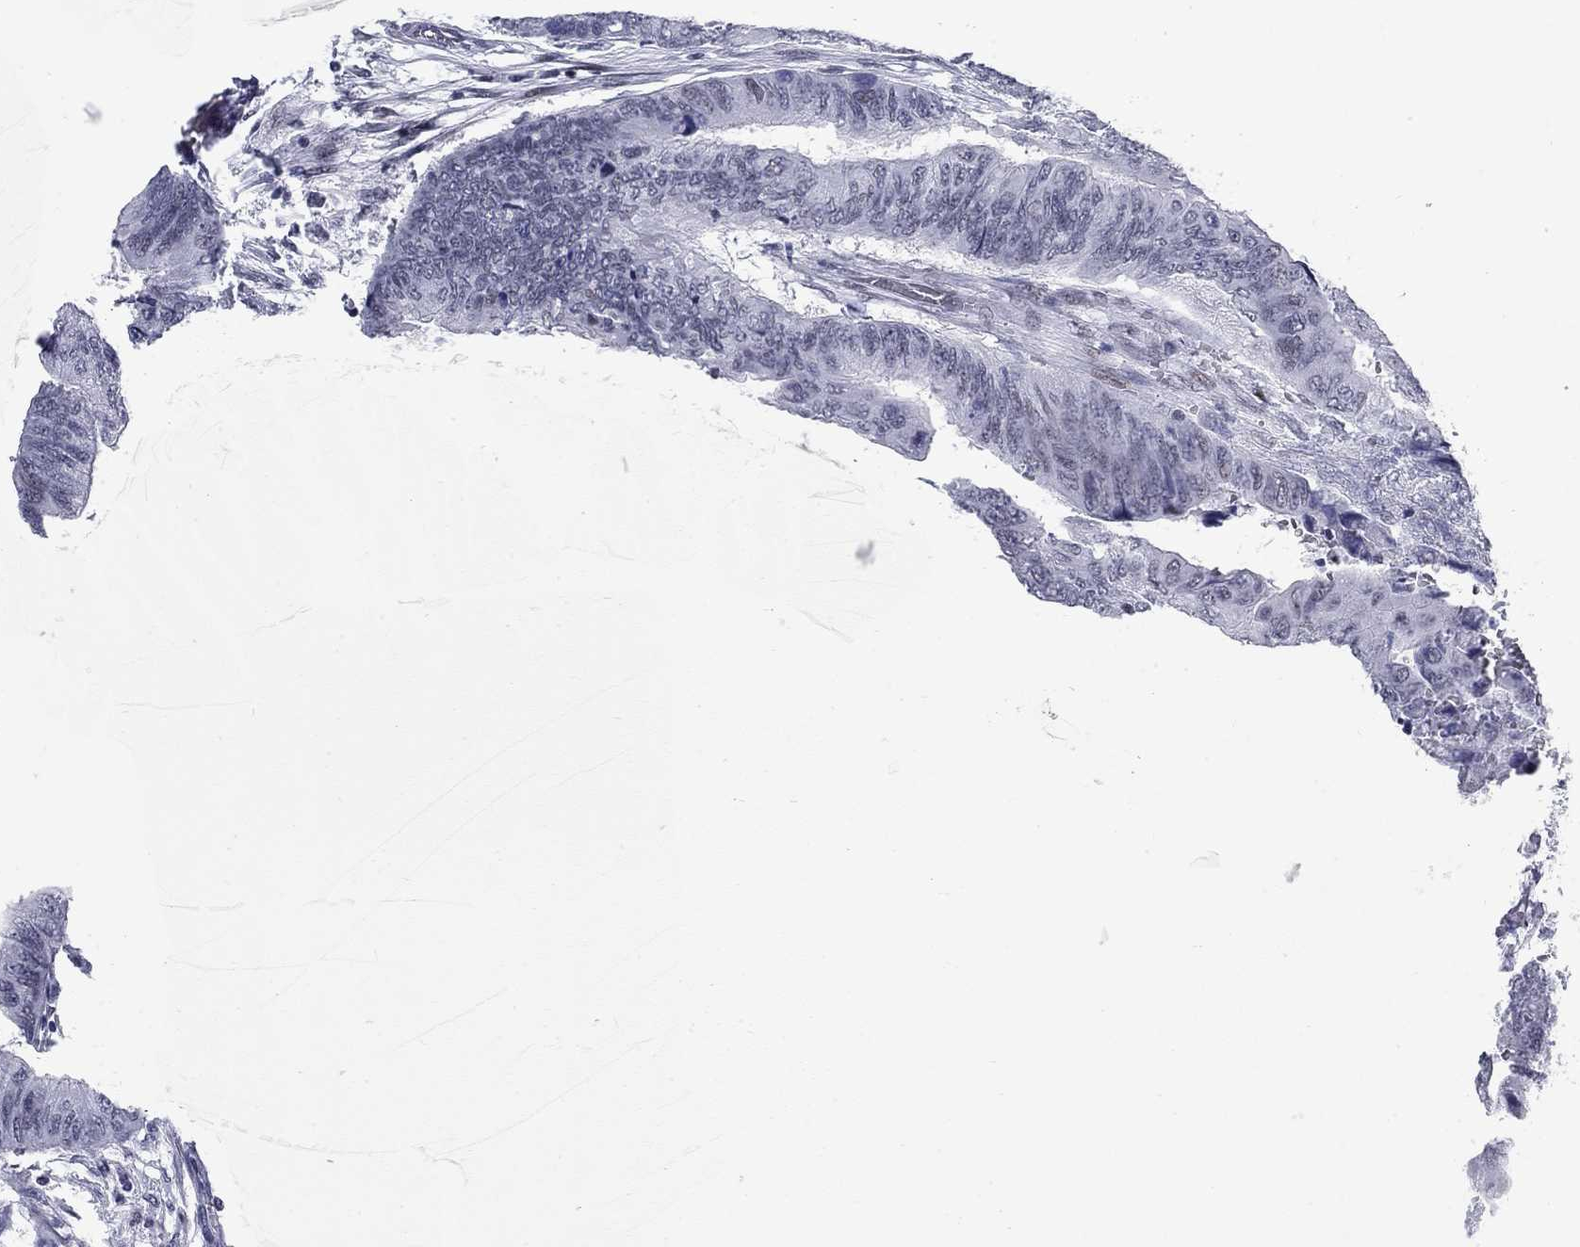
{"staining": {"intensity": "negative", "quantity": "none", "location": "none"}, "tissue": "colorectal cancer", "cell_type": "Tumor cells", "image_type": "cancer", "snomed": [{"axis": "morphology", "description": "Normal tissue, NOS"}, {"axis": "morphology", "description": "Adenocarcinoma, NOS"}, {"axis": "topography", "description": "Rectum"}, {"axis": "topography", "description": "Peripheral nerve tissue"}], "caption": "Tumor cells are negative for brown protein staining in colorectal adenocarcinoma.", "gene": "ASF1B", "patient": {"sex": "male", "age": 92}}